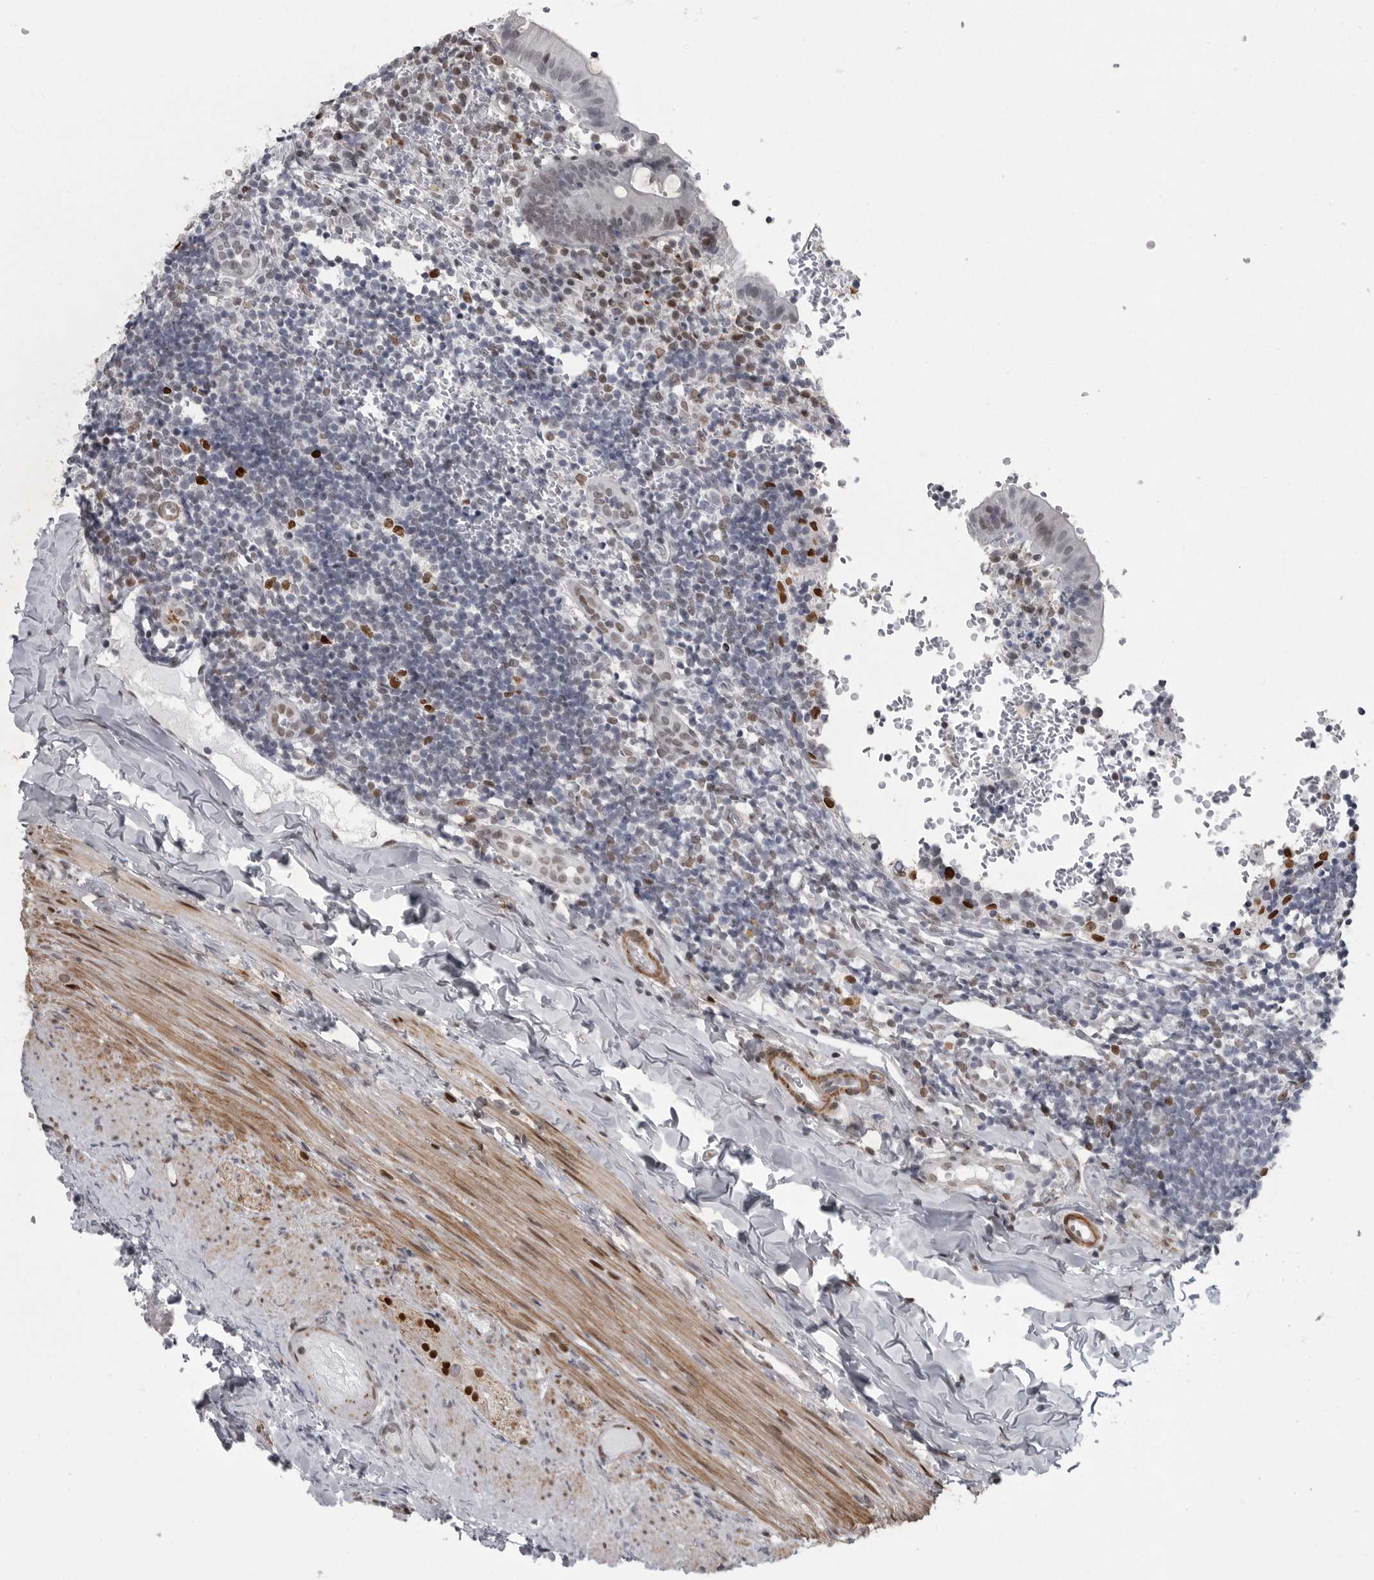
{"staining": {"intensity": "weak", "quantity": "<25%", "location": "nuclear"}, "tissue": "appendix", "cell_type": "Glandular cells", "image_type": "normal", "snomed": [{"axis": "morphology", "description": "Normal tissue, NOS"}, {"axis": "topography", "description": "Appendix"}], "caption": "IHC of unremarkable appendix reveals no positivity in glandular cells. The staining is performed using DAB (3,3'-diaminobenzidine) brown chromogen with nuclei counter-stained in using hematoxylin.", "gene": "HMGN3", "patient": {"sex": "male", "age": 8}}